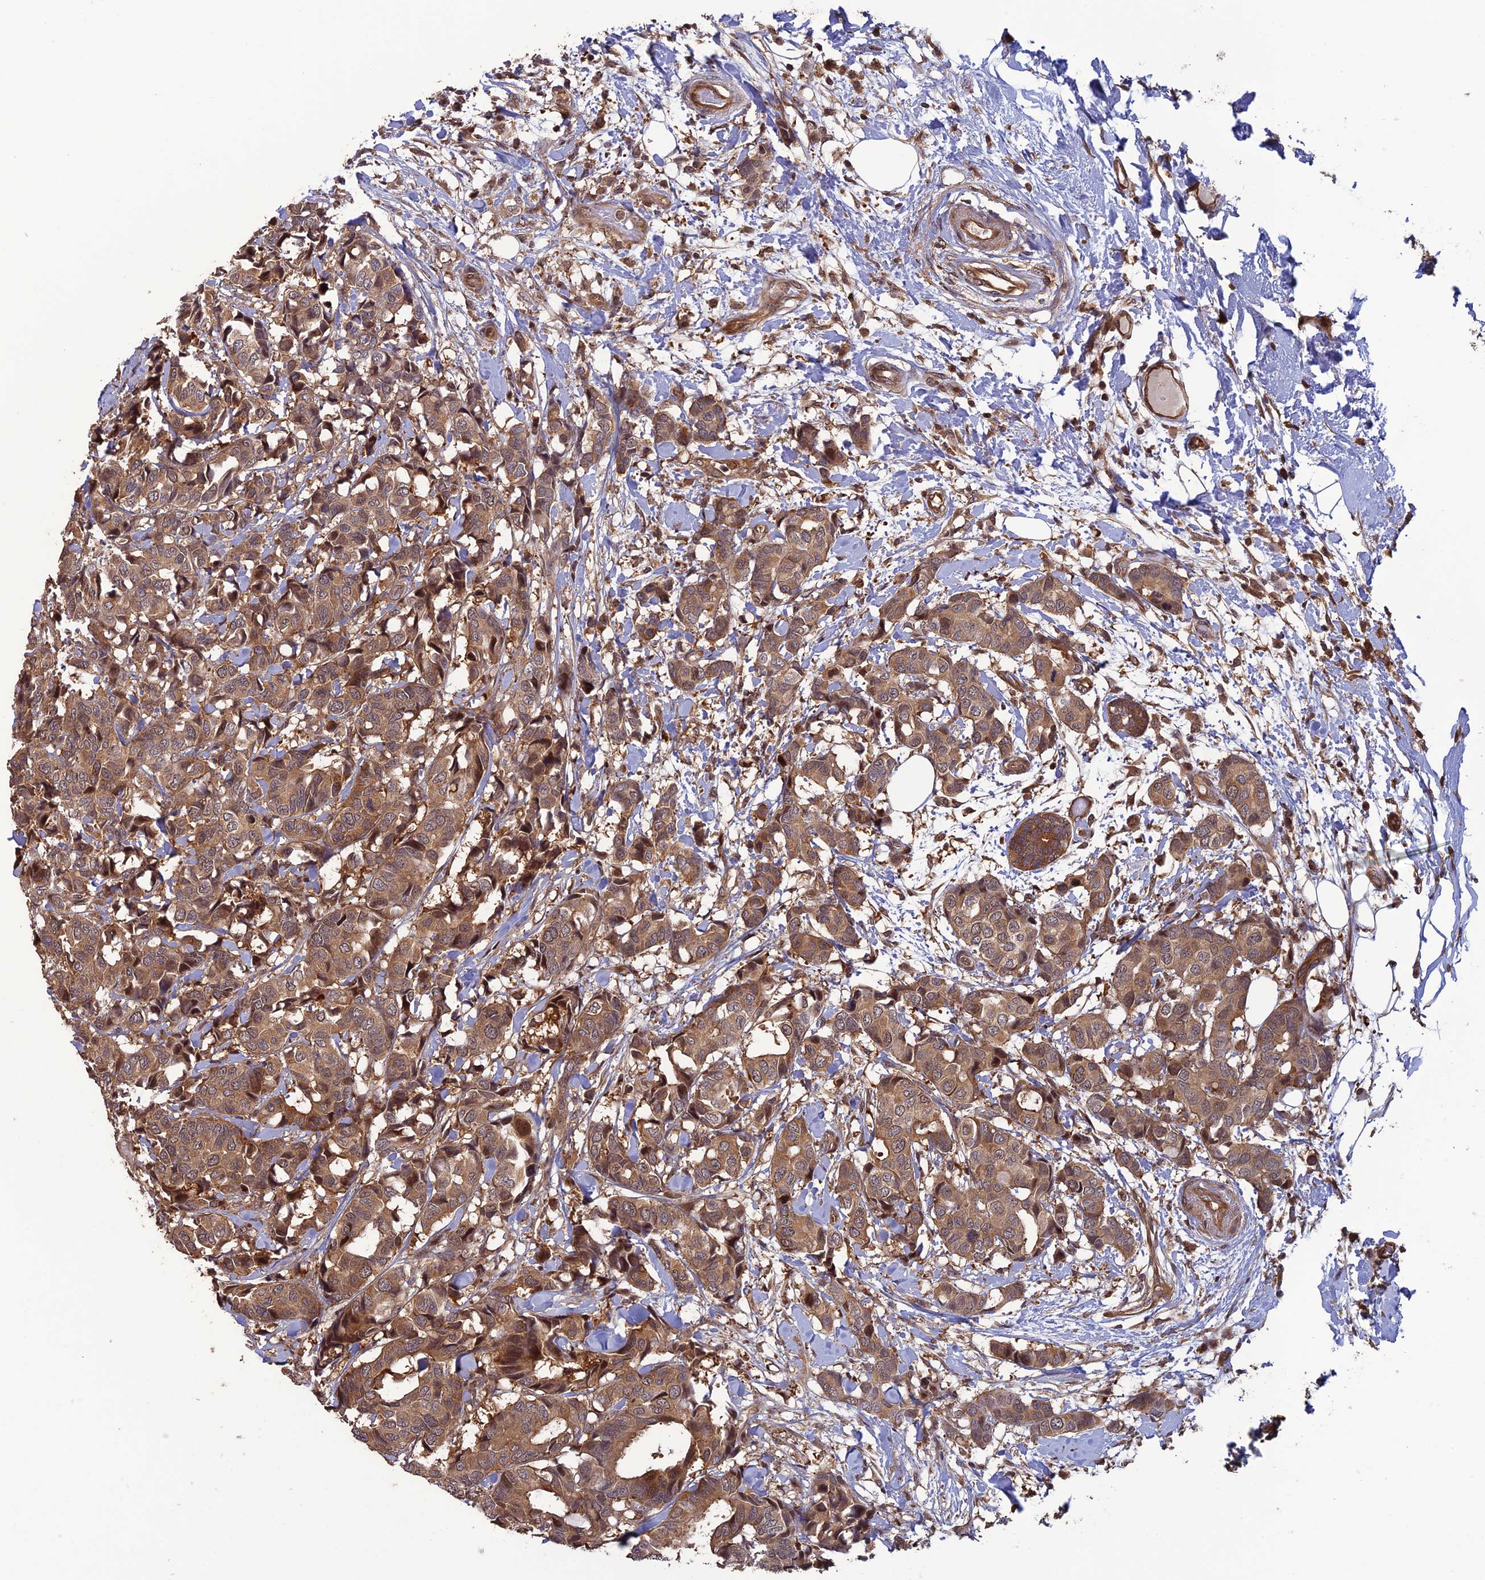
{"staining": {"intensity": "moderate", "quantity": ">75%", "location": "cytoplasmic/membranous"}, "tissue": "breast cancer", "cell_type": "Tumor cells", "image_type": "cancer", "snomed": [{"axis": "morphology", "description": "Normal tissue, NOS"}, {"axis": "morphology", "description": "Duct carcinoma"}, {"axis": "topography", "description": "Breast"}], "caption": "An immunohistochemistry (IHC) image of neoplastic tissue is shown. Protein staining in brown highlights moderate cytoplasmic/membranous positivity in breast cancer (infiltrating ductal carcinoma) within tumor cells.", "gene": "LIN37", "patient": {"sex": "female", "age": 87}}